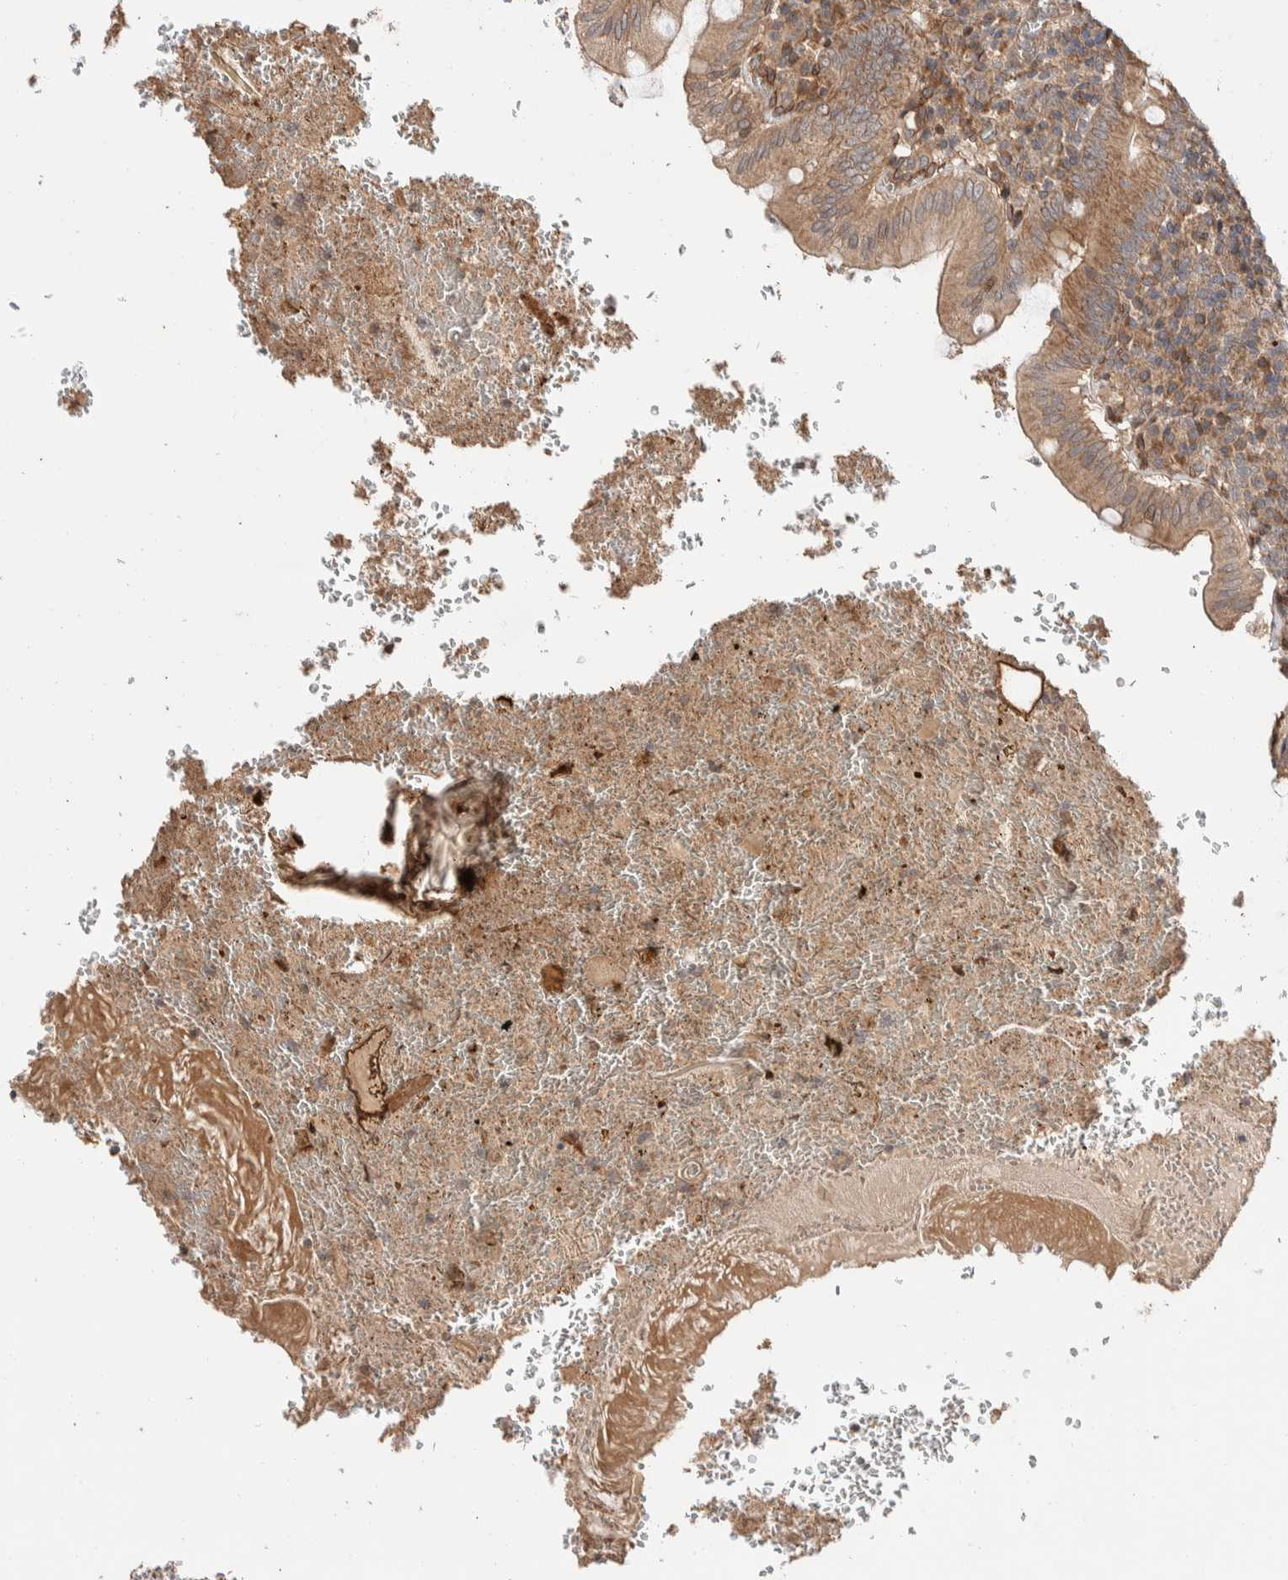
{"staining": {"intensity": "moderate", "quantity": ">75%", "location": "cytoplasmic/membranous"}, "tissue": "appendix", "cell_type": "Glandular cells", "image_type": "normal", "snomed": [{"axis": "morphology", "description": "Normal tissue, NOS"}, {"axis": "topography", "description": "Appendix"}], "caption": "DAB immunohistochemical staining of benign appendix exhibits moderate cytoplasmic/membranous protein staining in approximately >75% of glandular cells. The protein is shown in brown color, while the nuclei are stained blue.", "gene": "ERC1", "patient": {"sex": "male", "age": 8}}